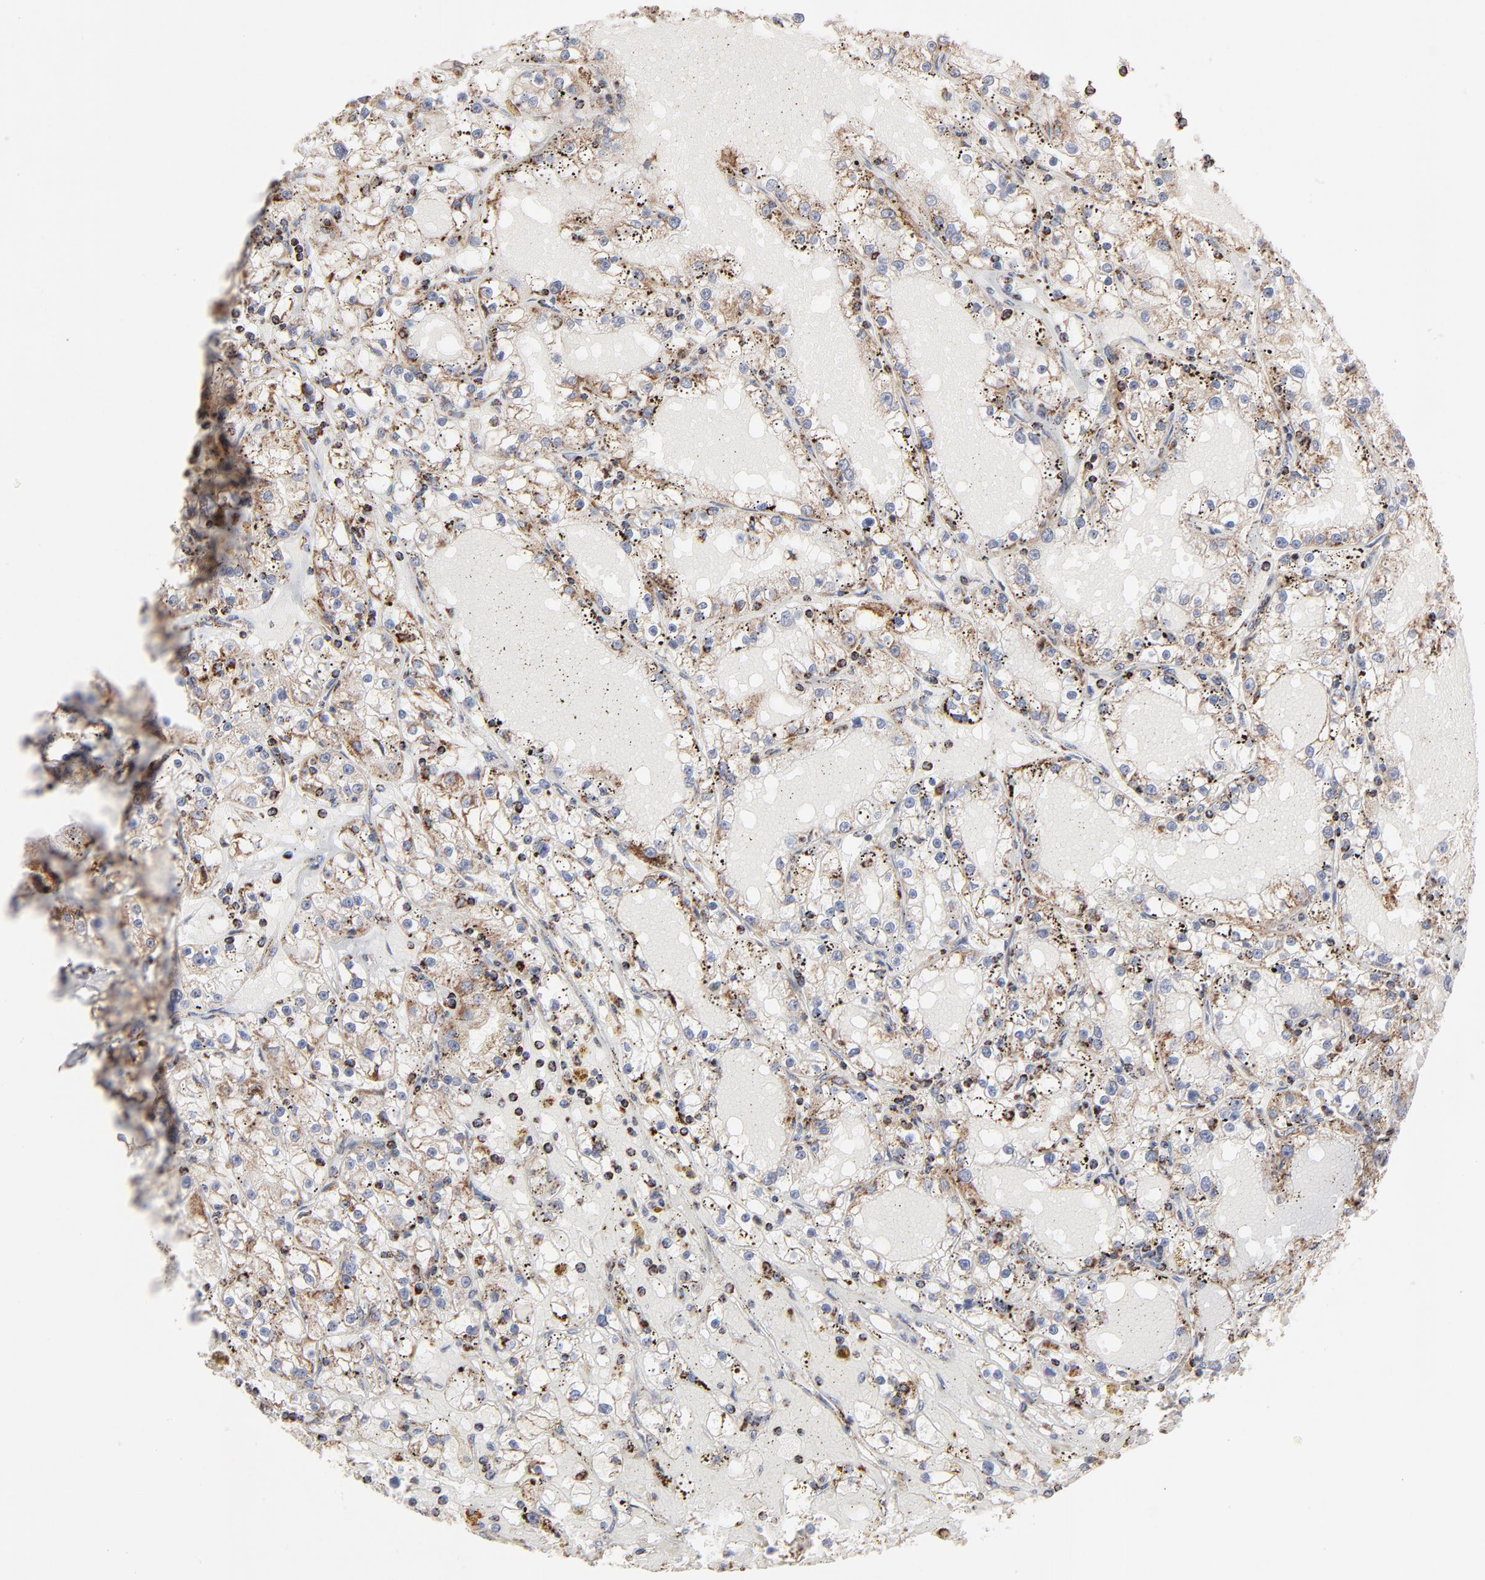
{"staining": {"intensity": "strong", "quantity": "25%-75%", "location": "cytoplasmic/membranous"}, "tissue": "renal cancer", "cell_type": "Tumor cells", "image_type": "cancer", "snomed": [{"axis": "morphology", "description": "Adenocarcinoma, NOS"}, {"axis": "topography", "description": "Kidney"}], "caption": "IHC (DAB) staining of renal cancer (adenocarcinoma) exhibits strong cytoplasmic/membranous protein expression in approximately 25%-75% of tumor cells.", "gene": "ASB3", "patient": {"sex": "male", "age": 56}}